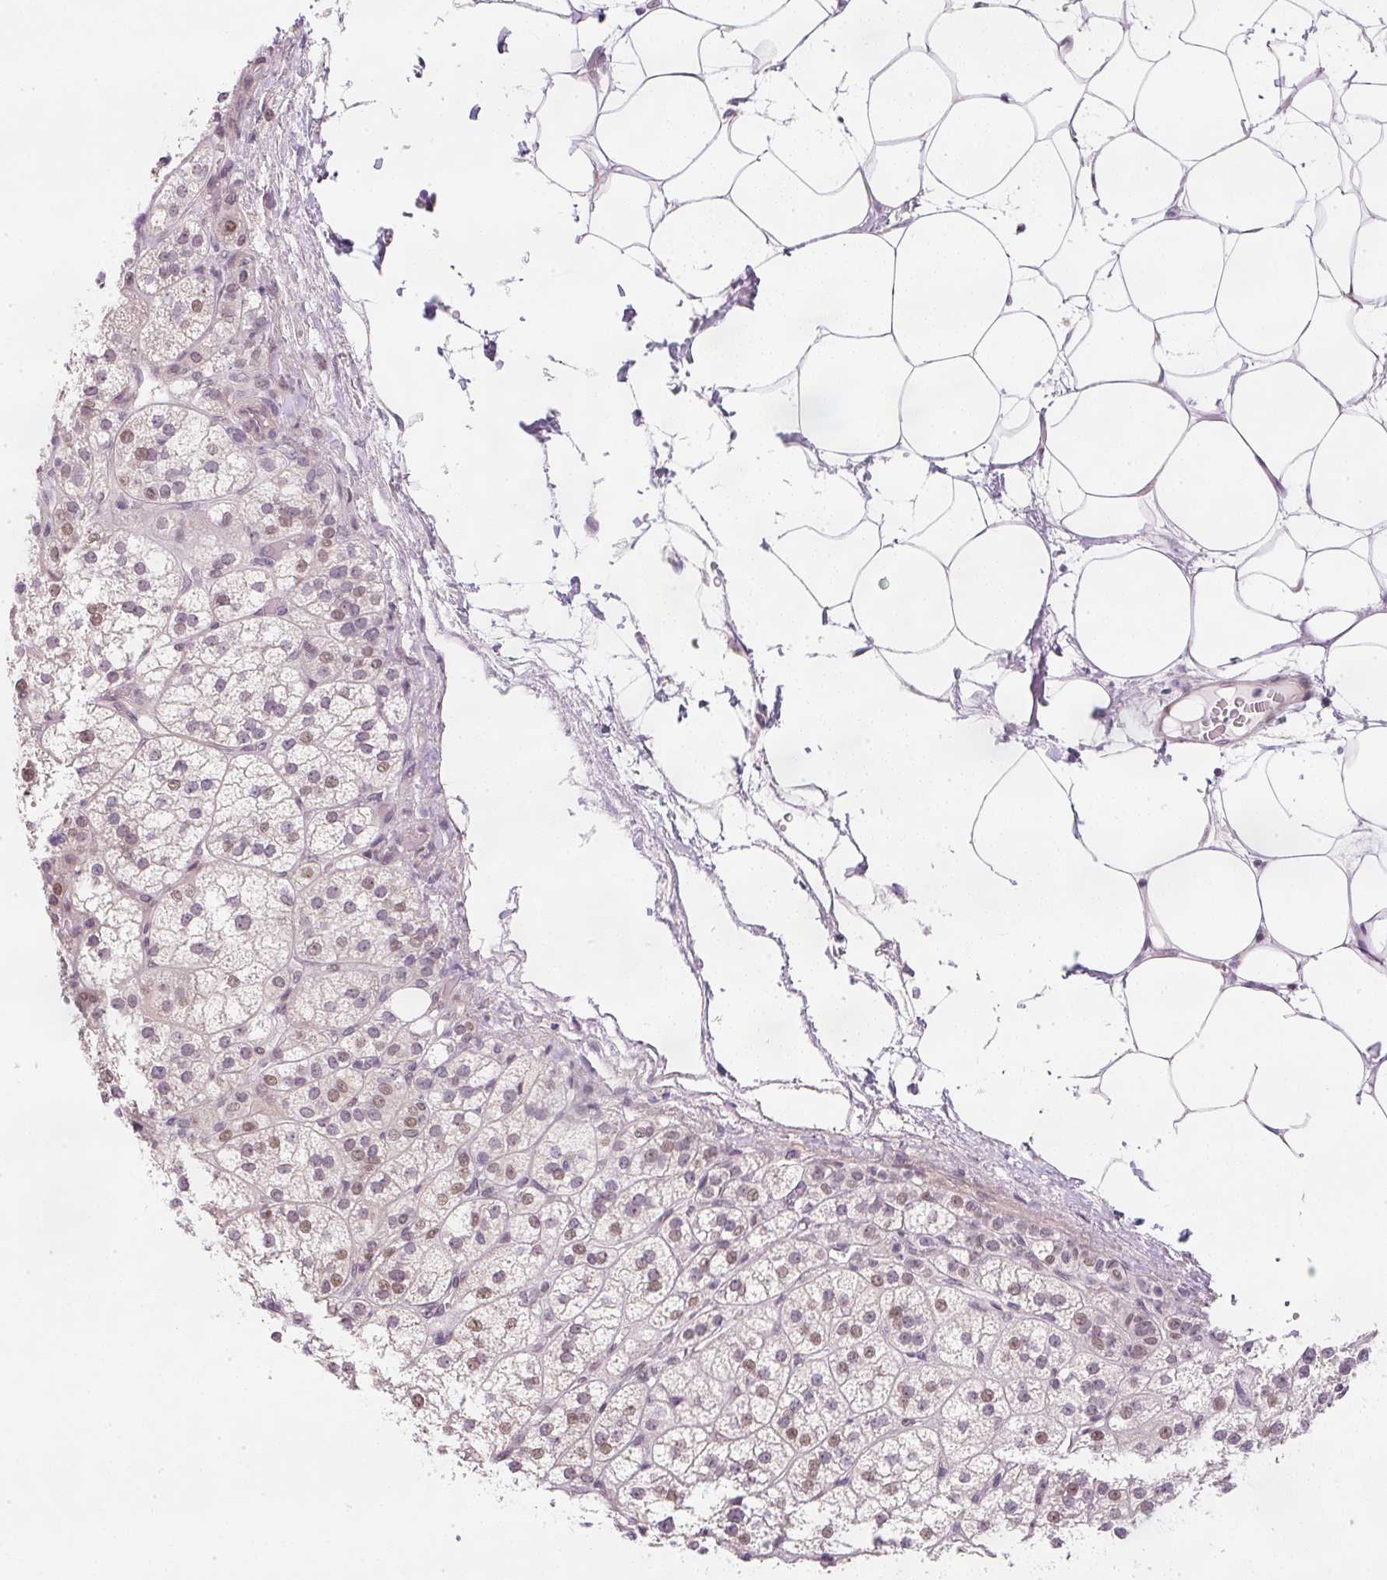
{"staining": {"intensity": "moderate", "quantity": "25%-75%", "location": "nuclear"}, "tissue": "adrenal gland", "cell_type": "Glandular cells", "image_type": "normal", "snomed": [{"axis": "morphology", "description": "Normal tissue, NOS"}, {"axis": "topography", "description": "Adrenal gland"}], "caption": "Brown immunohistochemical staining in normal adrenal gland reveals moderate nuclear positivity in approximately 25%-75% of glandular cells. (DAB IHC with brightfield microscopy, high magnification).", "gene": "DPPA4", "patient": {"sex": "female", "age": 60}}